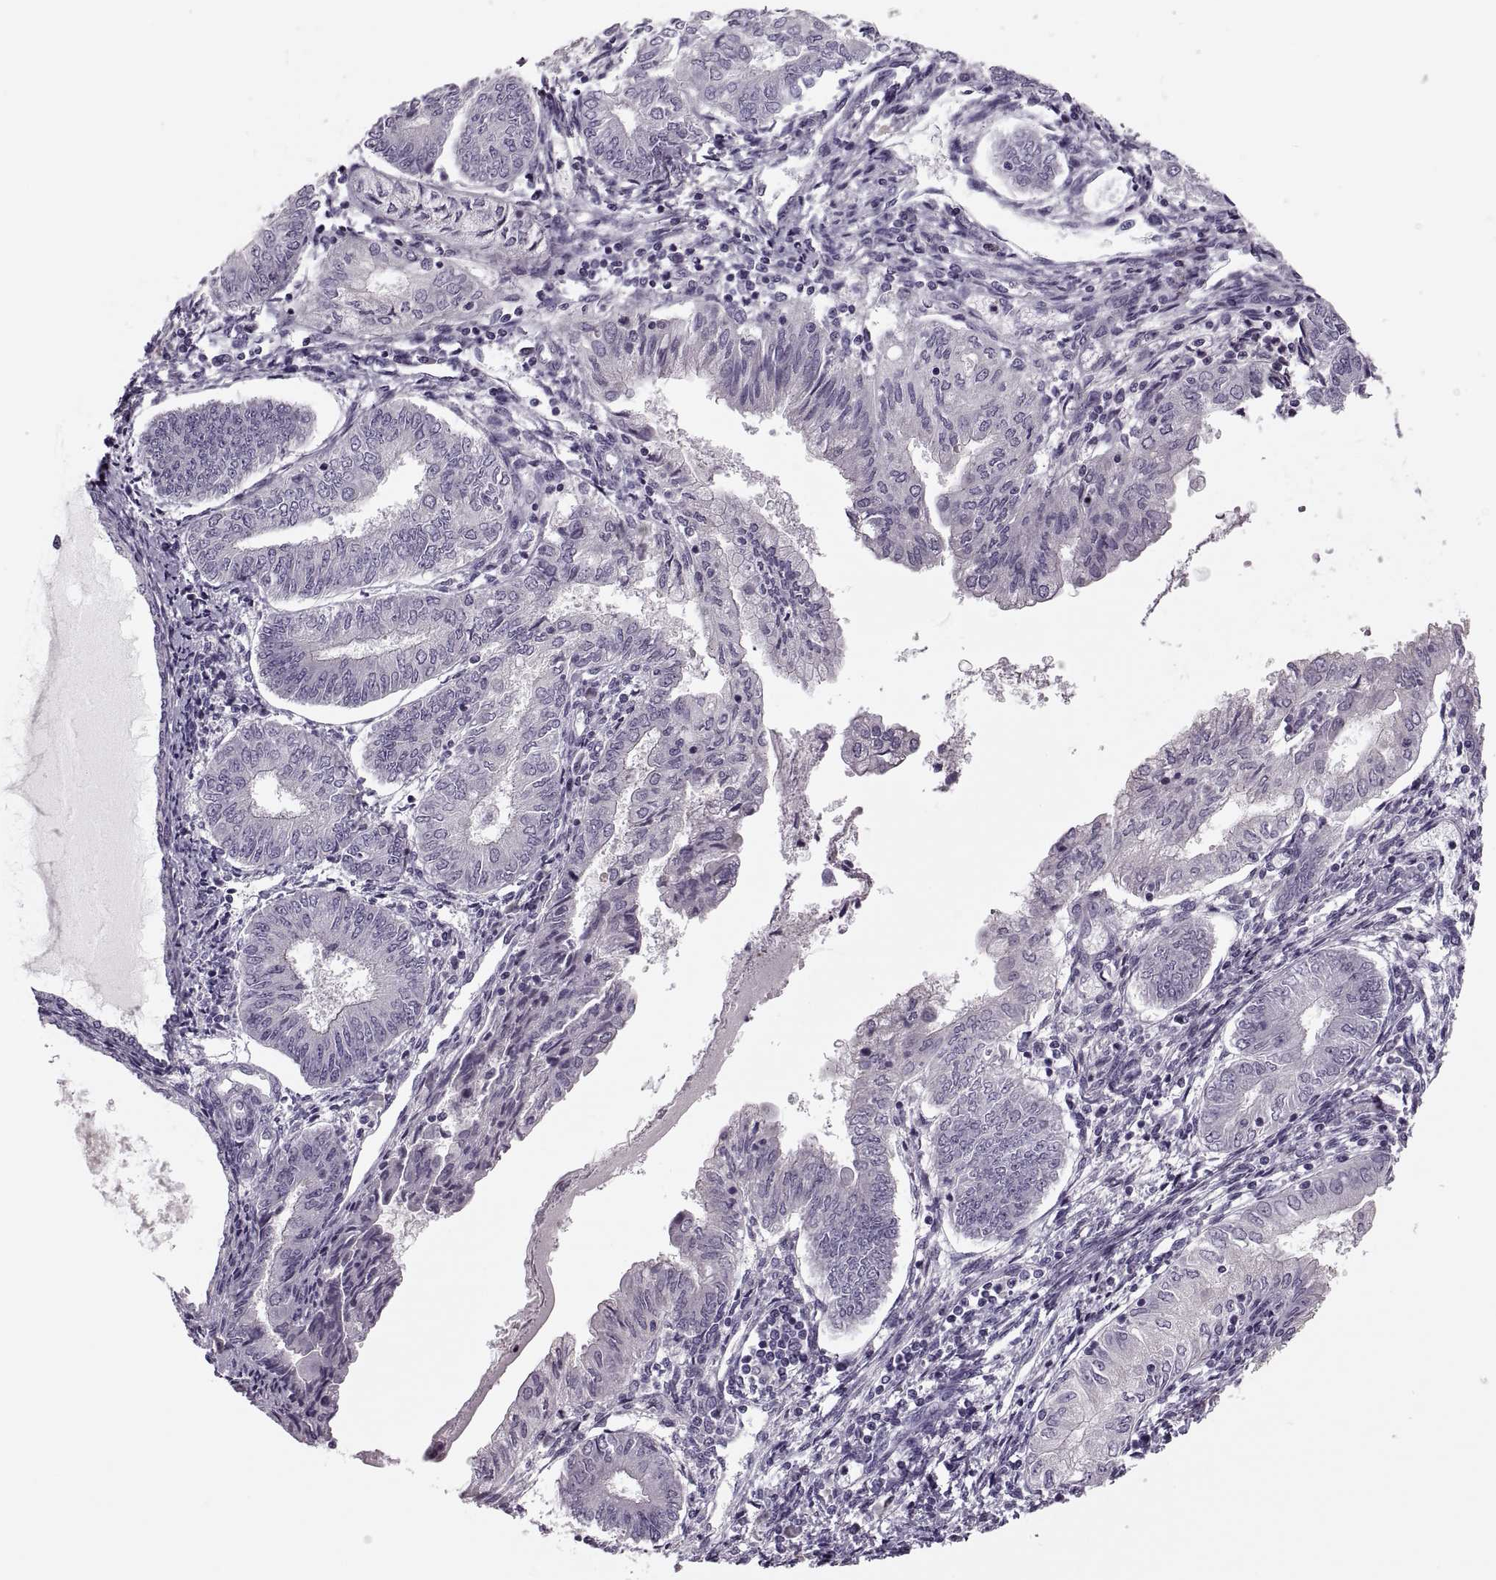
{"staining": {"intensity": "negative", "quantity": "none", "location": "none"}, "tissue": "endometrial cancer", "cell_type": "Tumor cells", "image_type": "cancer", "snomed": [{"axis": "morphology", "description": "Adenocarcinoma, NOS"}, {"axis": "topography", "description": "Endometrium"}], "caption": "Tumor cells are negative for brown protein staining in endometrial cancer.", "gene": "PRSS54", "patient": {"sex": "female", "age": 68}}